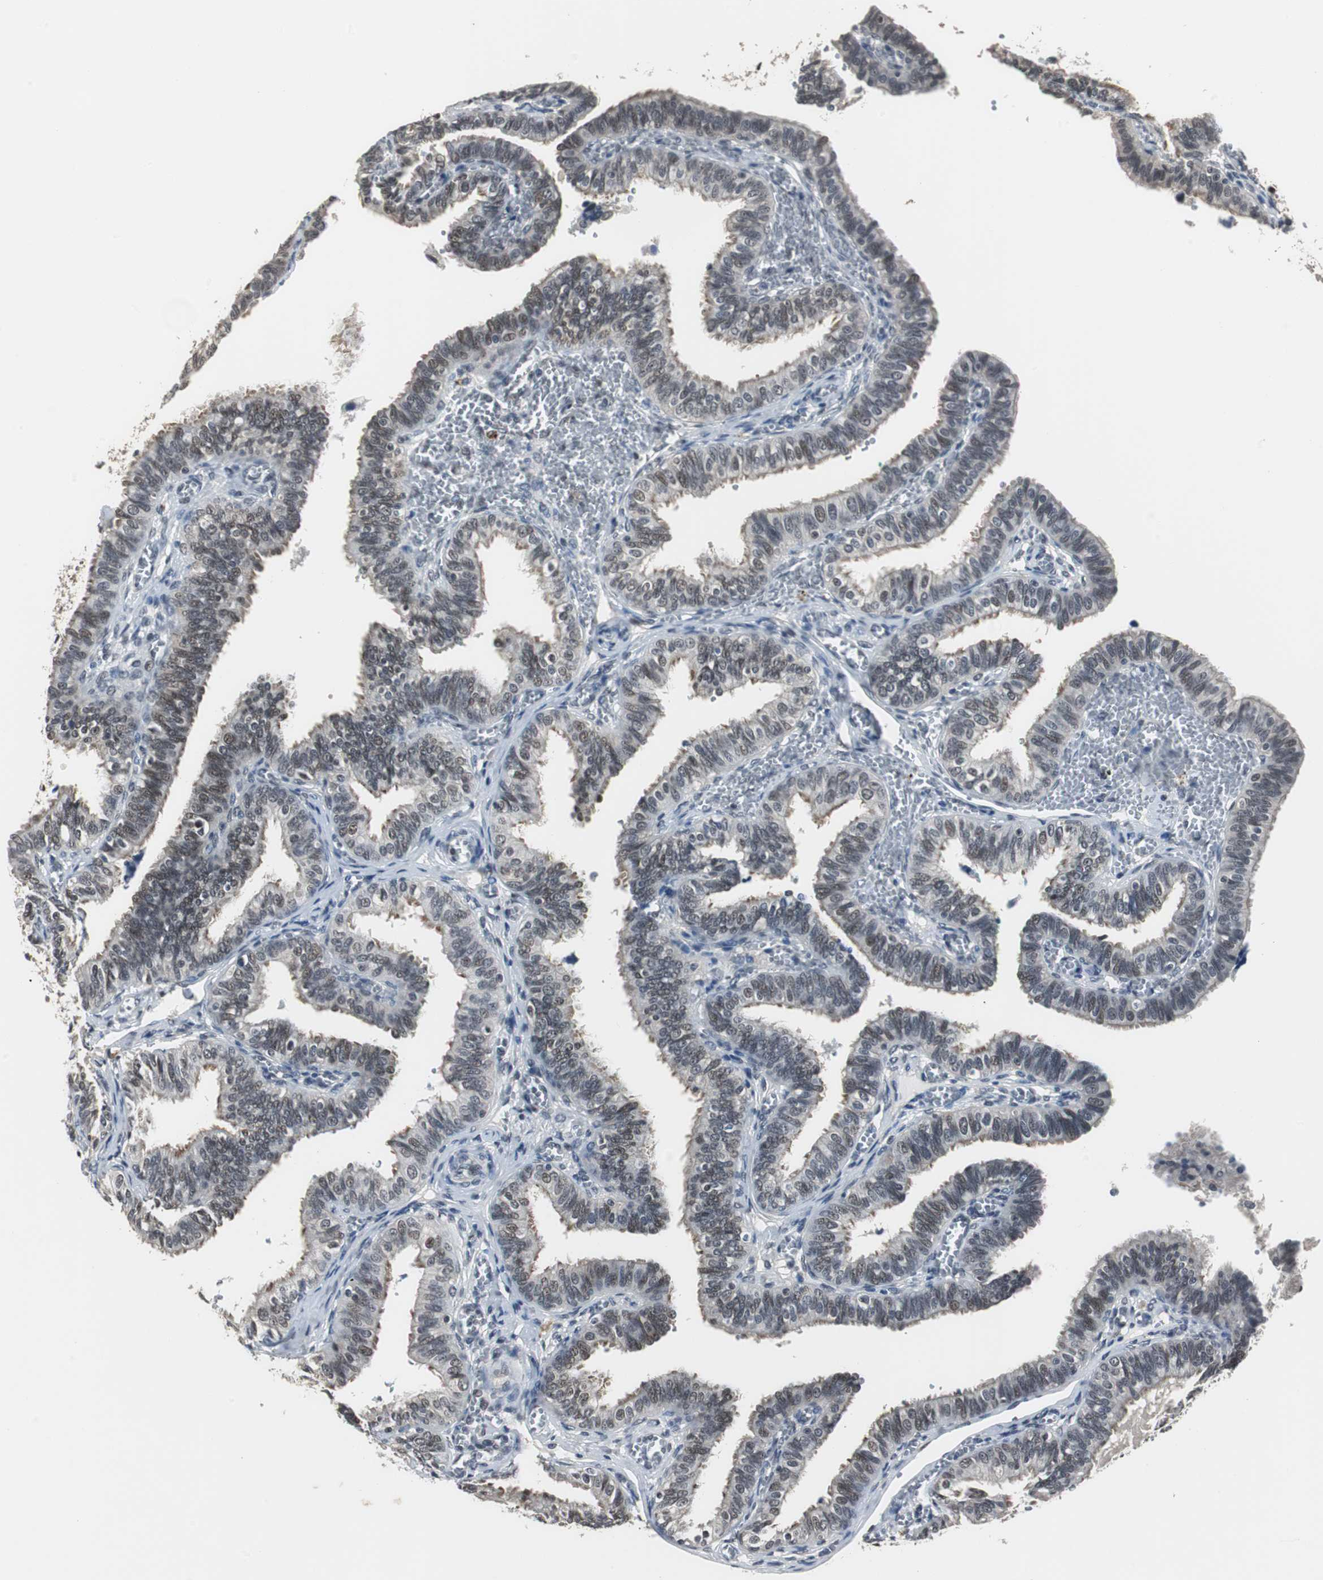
{"staining": {"intensity": "moderate", "quantity": "25%-75%", "location": "cytoplasmic/membranous,nuclear"}, "tissue": "fallopian tube", "cell_type": "Glandular cells", "image_type": "normal", "snomed": [{"axis": "morphology", "description": "Normal tissue, NOS"}, {"axis": "topography", "description": "Fallopian tube"}], "caption": "DAB immunohistochemical staining of normal fallopian tube shows moderate cytoplasmic/membranous,nuclear protein expression in about 25%-75% of glandular cells.", "gene": "MKX", "patient": {"sex": "female", "age": 46}}